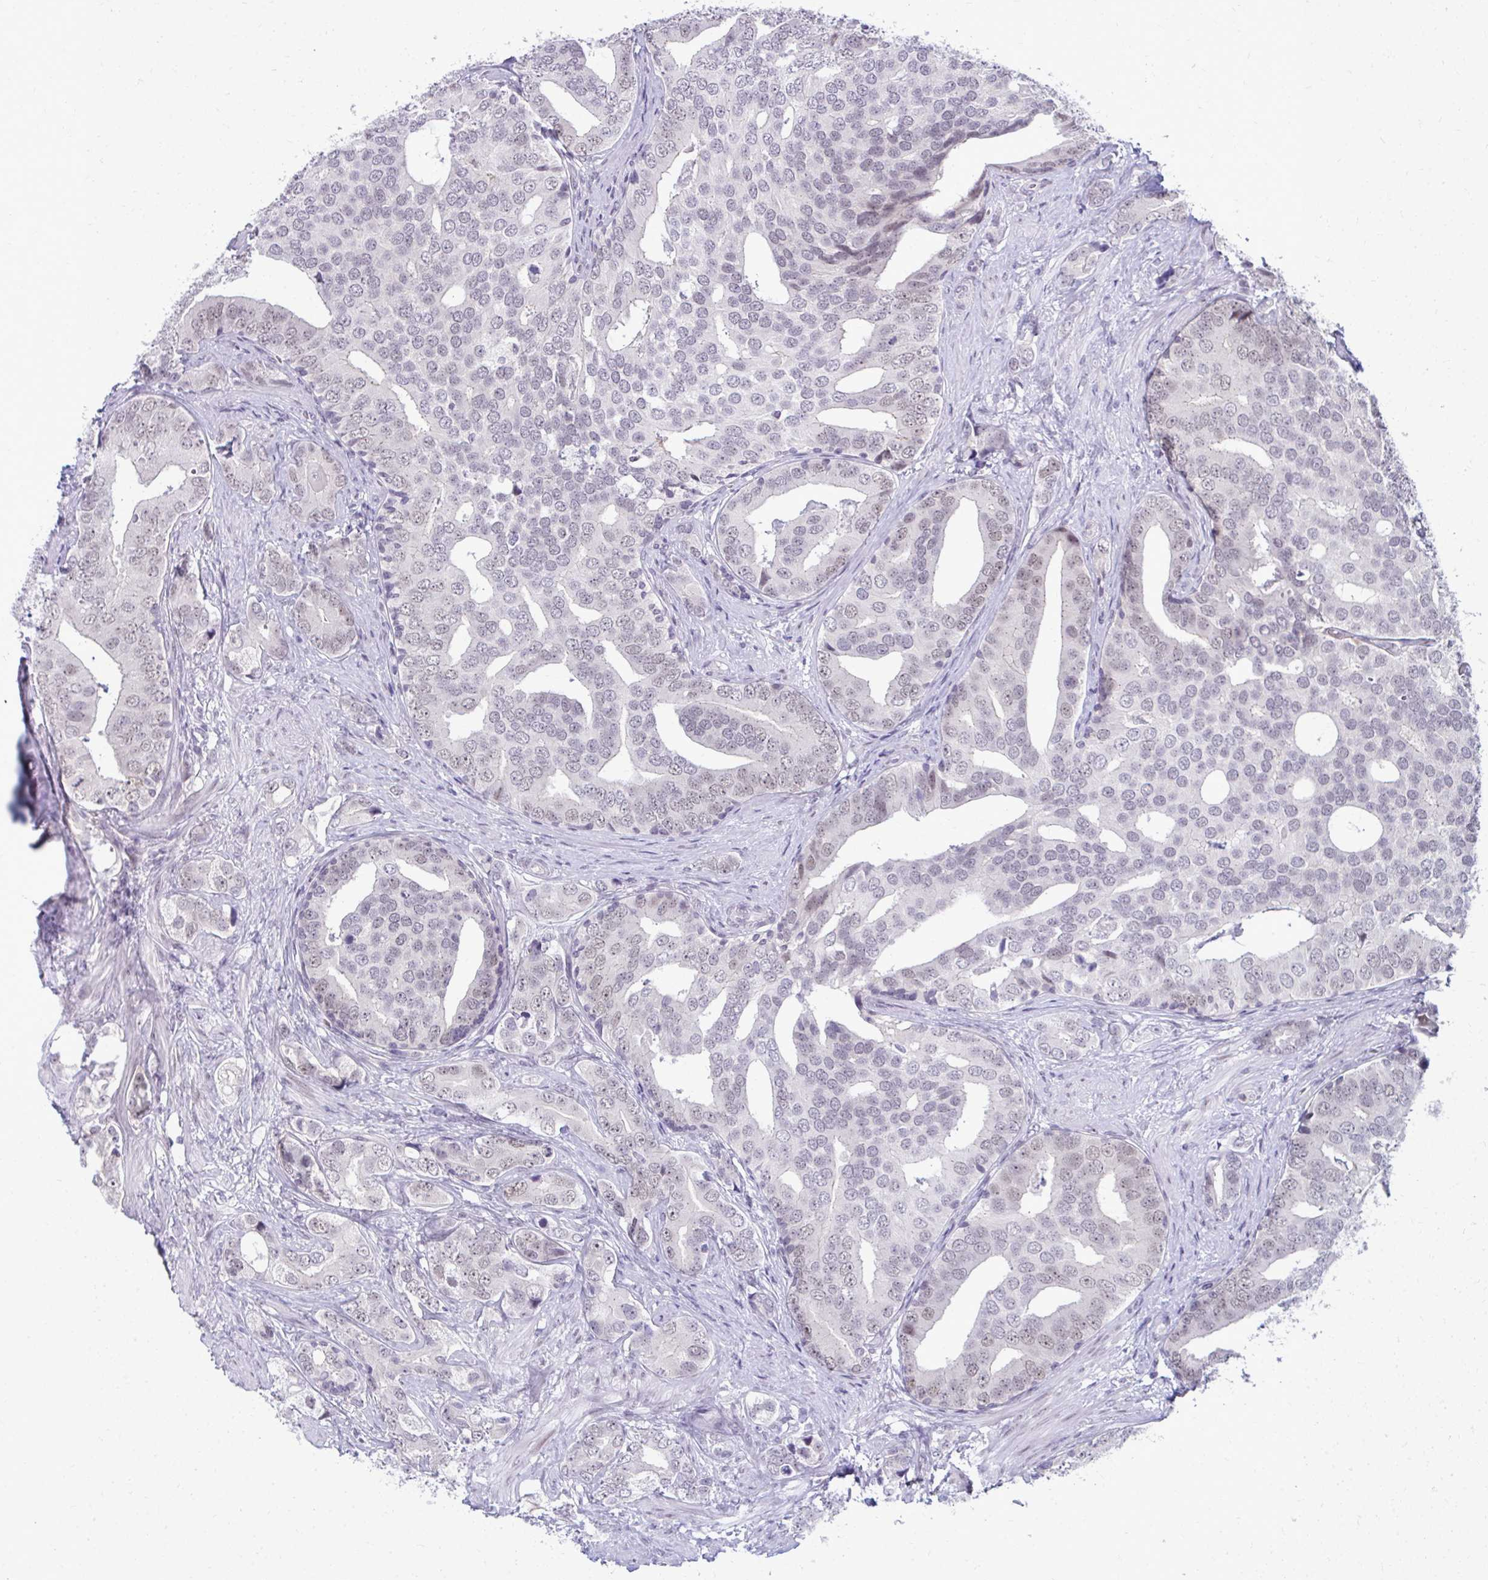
{"staining": {"intensity": "weak", "quantity": "<25%", "location": "nuclear"}, "tissue": "prostate cancer", "cell_type": "Tumor cells", "image_type": "cancer", "snomed": [{"axis": "morphology", "description": "Adenocarcinoma, High grade"}, {"axis": "topography", "description": "Prostate"}], "caption": "Immunohistochemistry (IHC) image of neoplastic tissue: human prostate high-grade adenocarcinoma stained with DAB (3,3'-diaminobenzidine) reveals no significant protein expression in tumor cells.", "gene": "MAF1", "patient": {"sex": "male", "age": 62}}